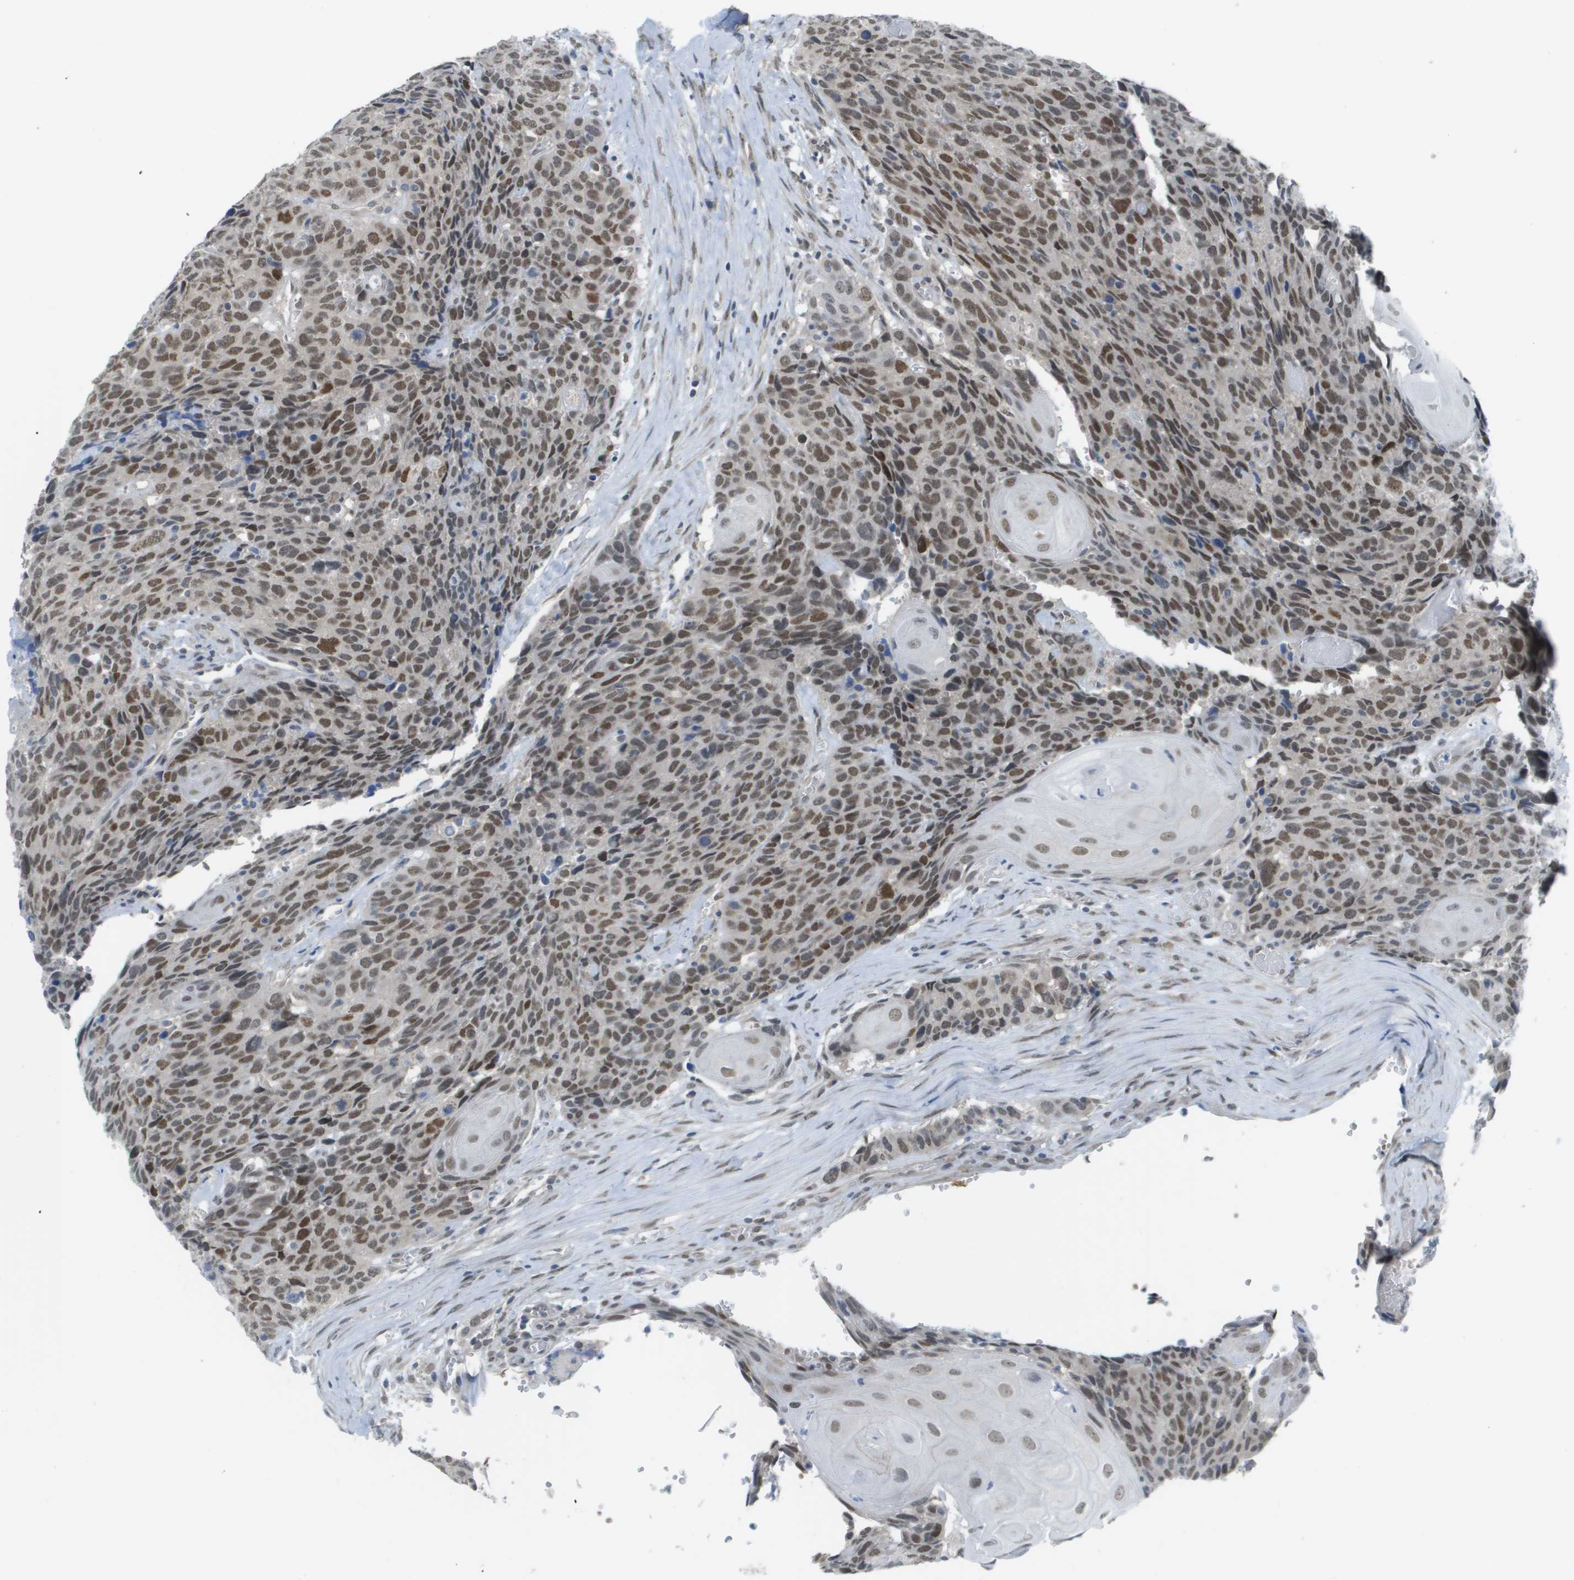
{"staining": {"intensity": "strong", "quantity": ">75%", "location": "nuclear"}, "tissue": "head and neck cancer", "cell_type": "Tumor cells", "image_type": "cancer", "snomed": [{"axis": "morphology", "description": "Squamous cell carcinoma, NOS"}, {"axis": "topography", "description": "Head-Neck"}], "caption": "Squamous cell carcinoma (head and neck) tissue displays strong nuclear positivity in approximately >75% of tumor cells, visualized by immunohistochemistry. (DAB (3,3'-diaminobenzidine) IHC, brown staining for protein, blue staining for nuclei).", "gene": "ARID1B", "patient": {"sex": "male", "age": 66}}